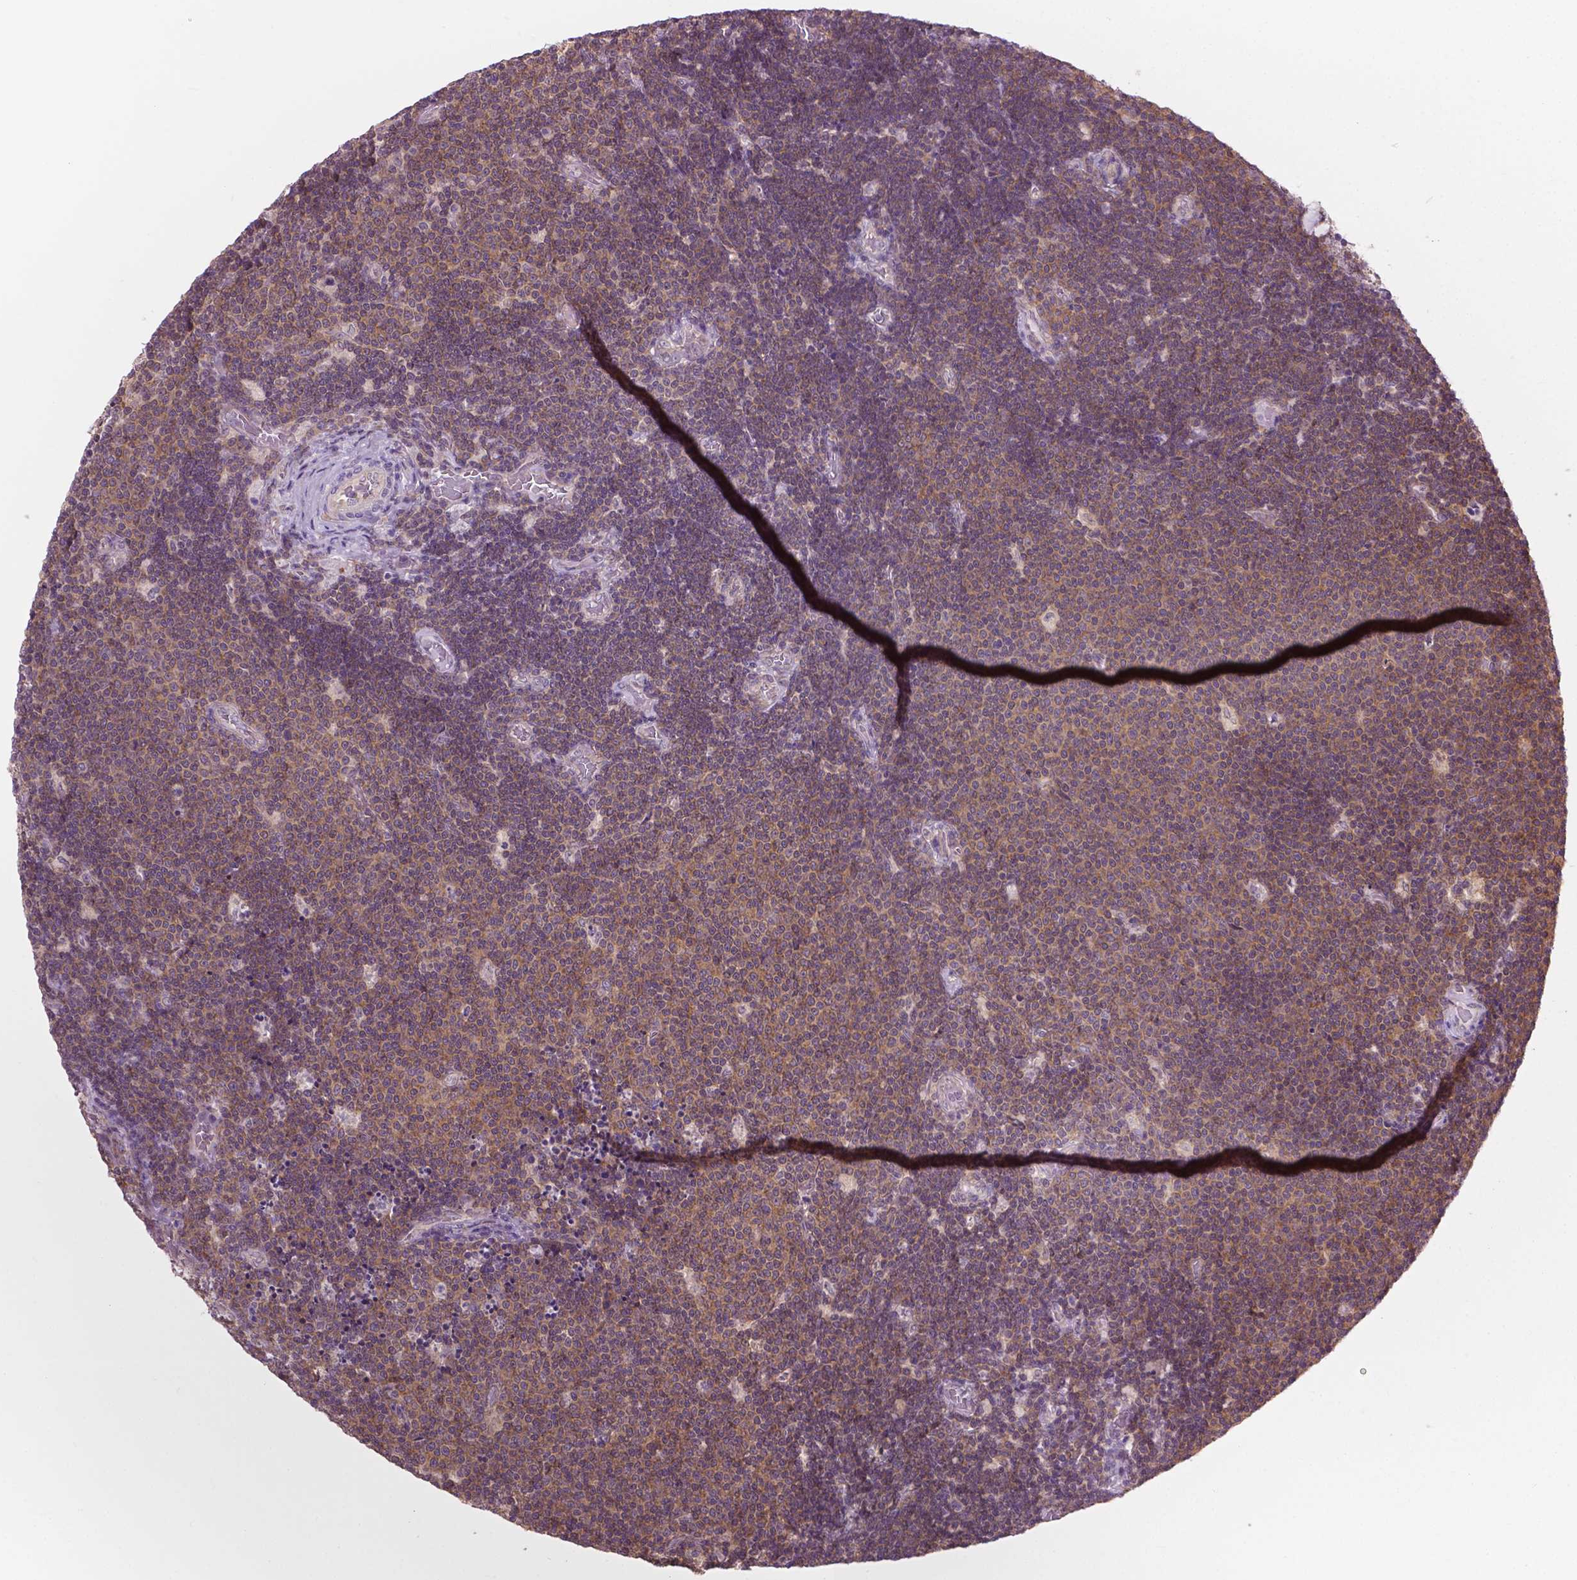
{"staining": {"intensity": "moderate", "quantity": "25%-75%", "location": "cytoplasmic/membranous"}, "tissue": "lymphoma", "cell_type": "Tumor cells", "image_type": "cancer", "snomed": [{"axis": "morphology", "description": "Malignant lymphoma, non-Hodgkin's type, Low grade"}, {"axis": "topography", "description": "Brain"}], "caption": "Protein staining of malignant lymphoma, non-Hodgkin's type (low-grade) tissue exhibits moderate cytoplasmic/membranous staining in approximately 25%-75% of tumor cells.", "gene": "MZT1", "patient": {"sex": "female", "age": 66}}